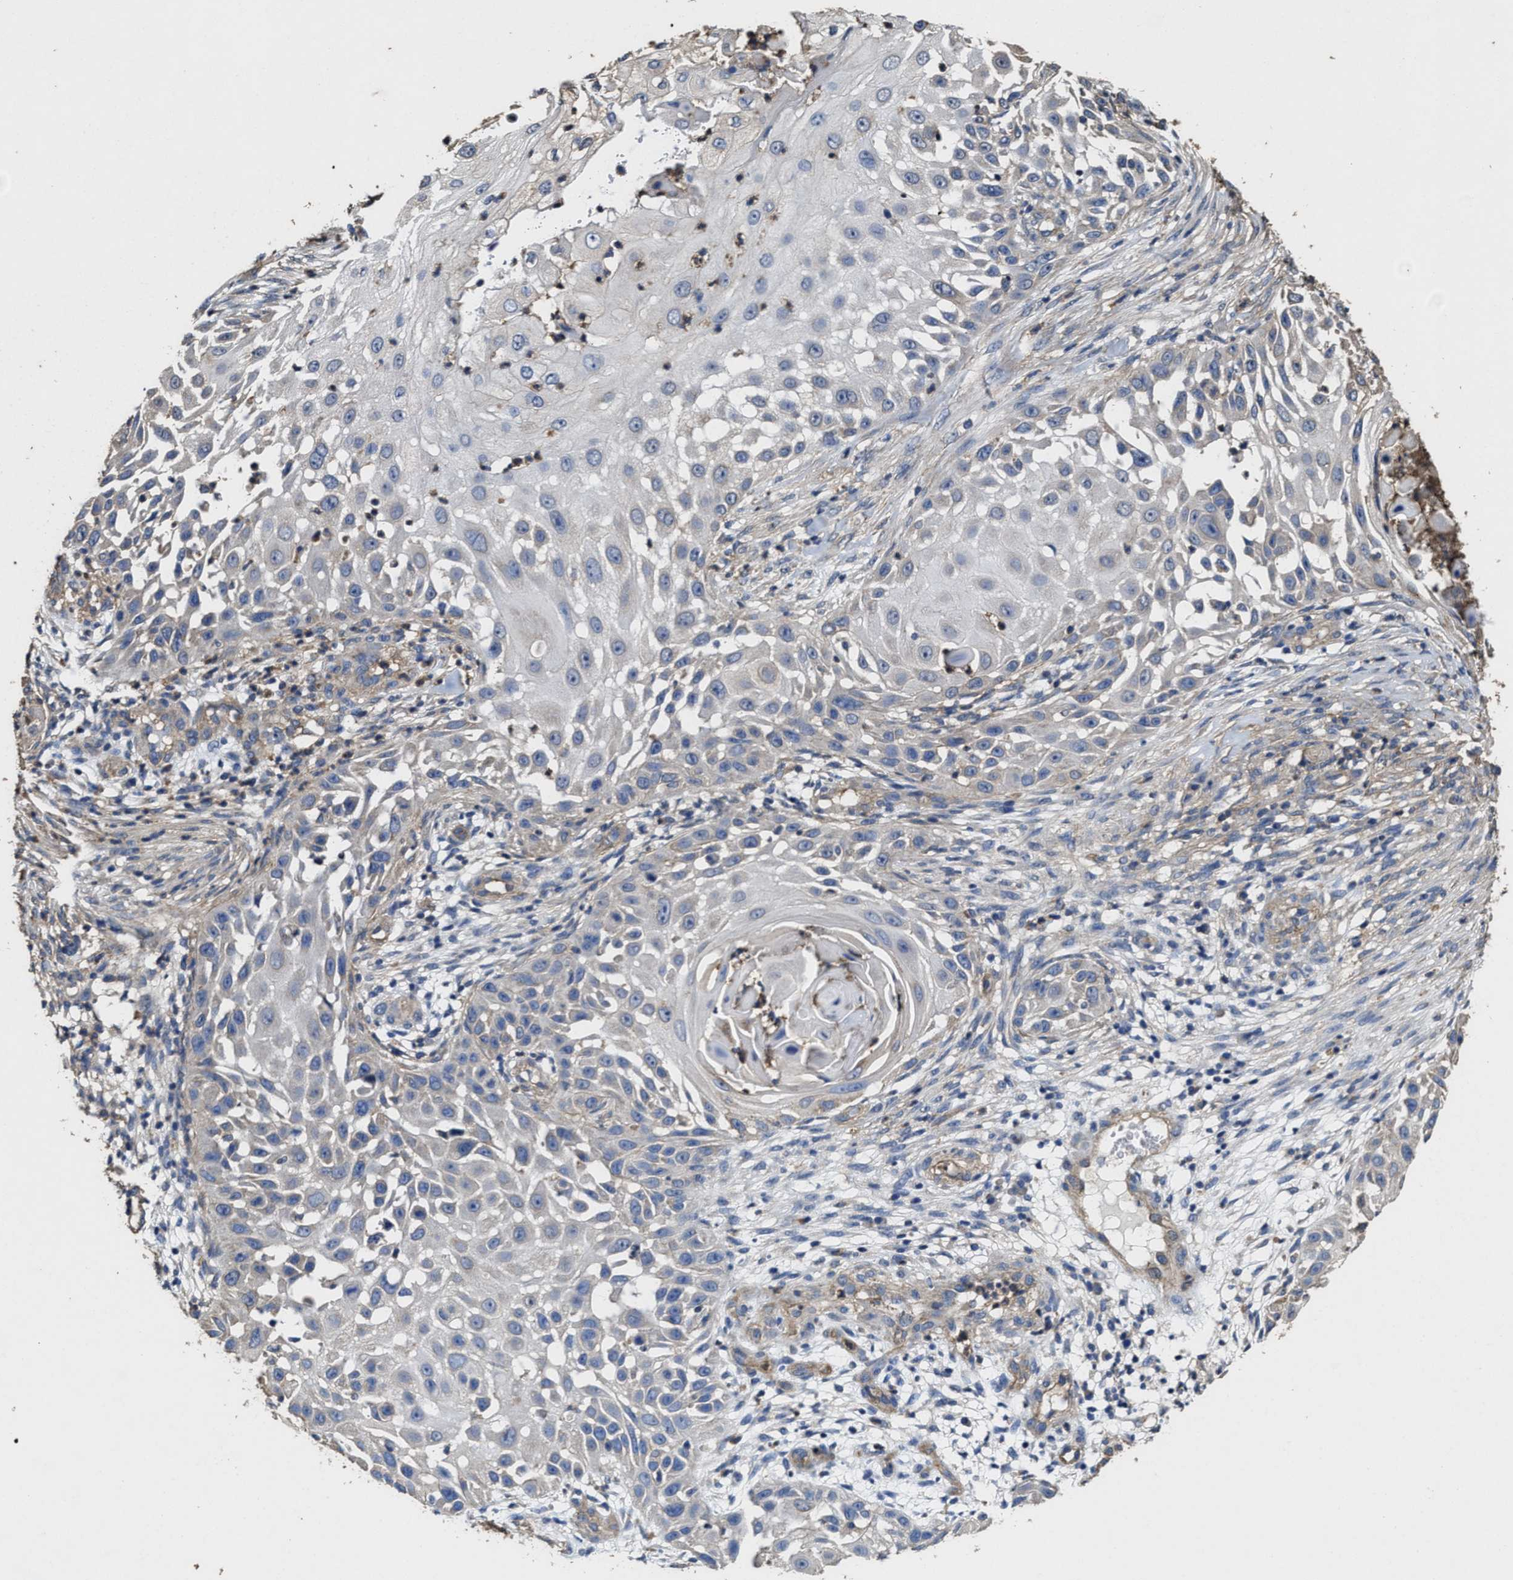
{"staining": {"intensity": "negative", "quantity": "none", "location": "none"}, "tissue": "skin cancer", "cell_type": "Tumor cells", "image_type": "cancer", "snomed": [{"axis": "morphology", "description": "Squamous cell carcinoma, NOS"}, {"axis": "topography", "description": "Skin"}], "caption": "High magnification brightfield microscopy of skin cancer stained with DAB (3,3'-diaminobenzidine) (brown) and counterstained with hematoxylin (blue): tumor cells show no significant positivity.", "gene": "SFXN4", "patient": {"sex": "female", "age": 44}}